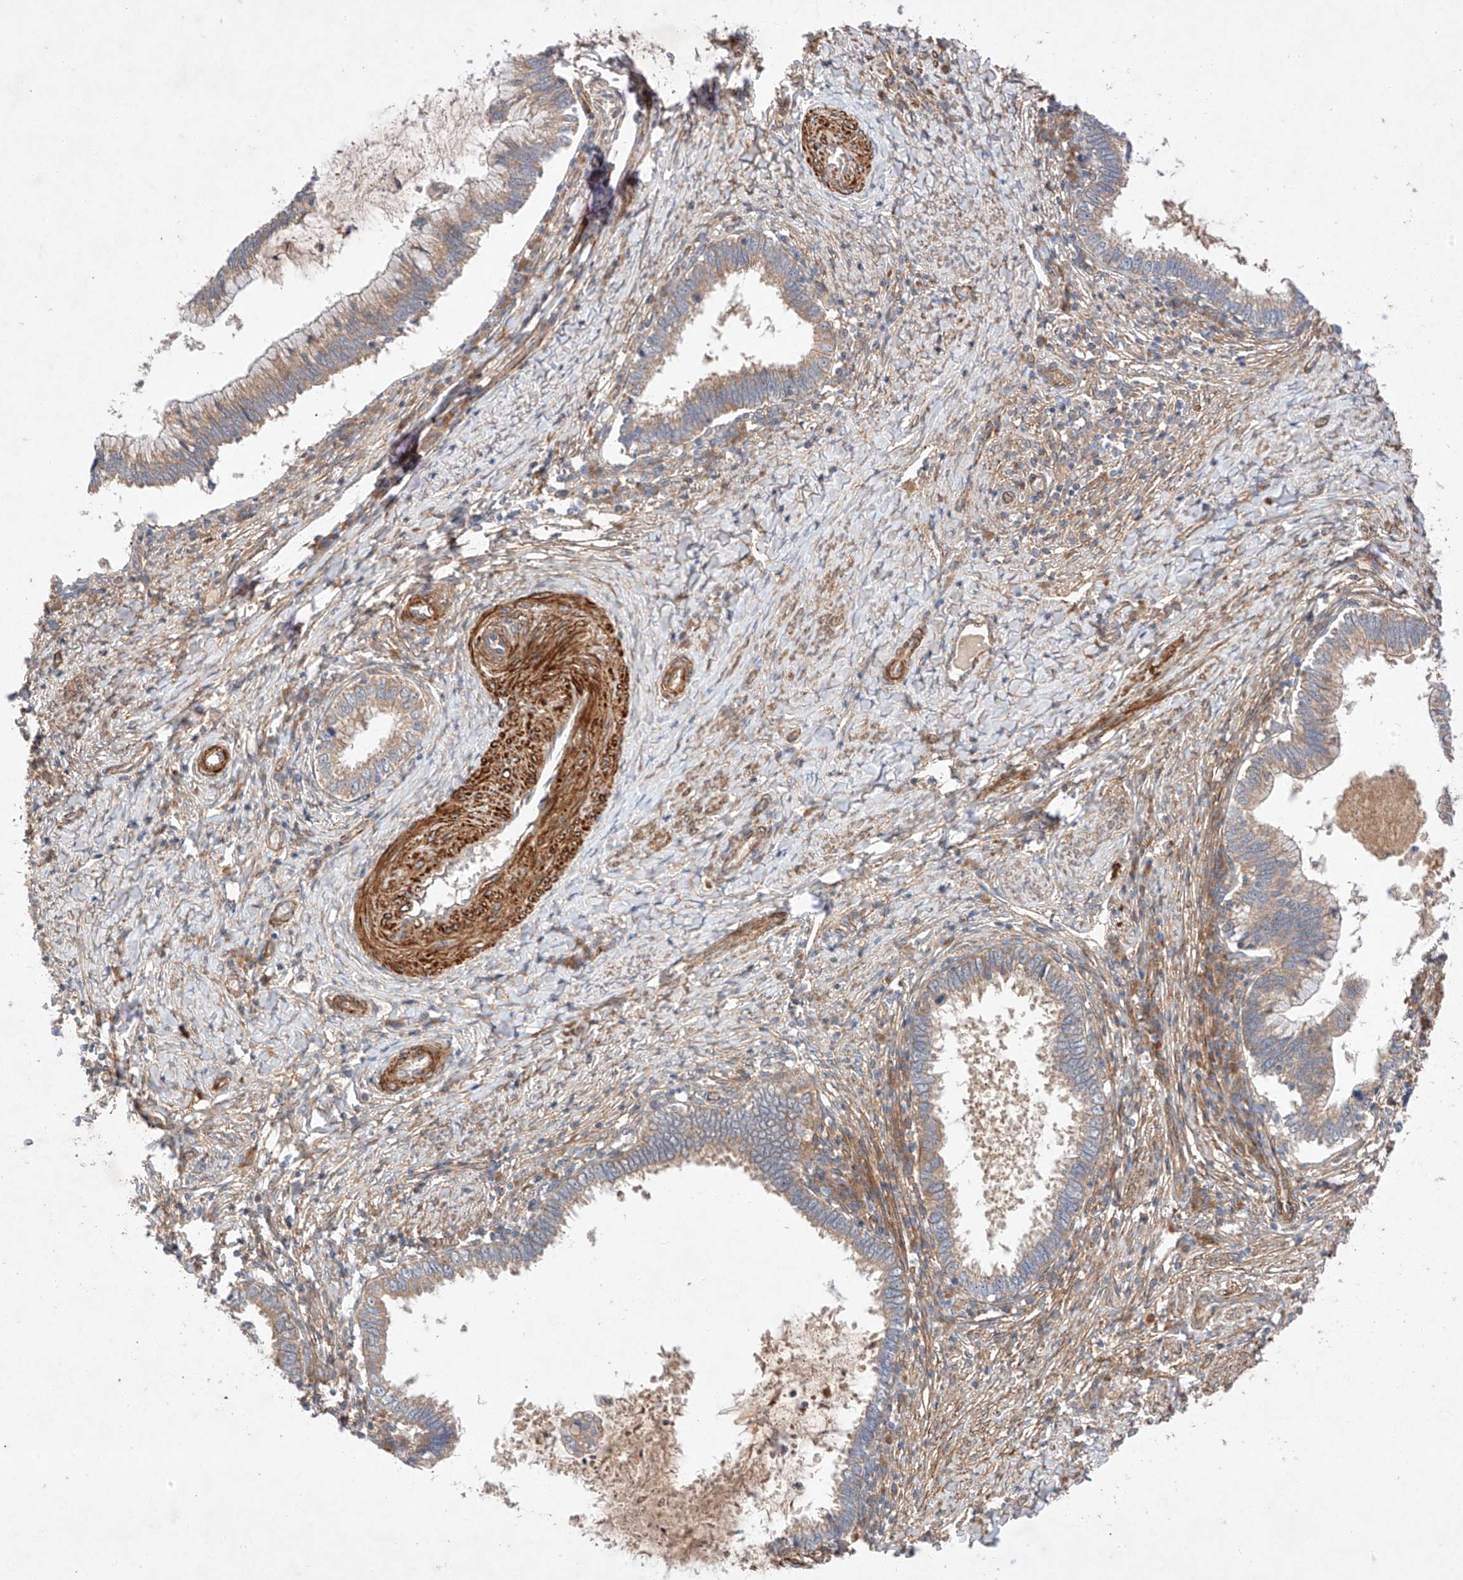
{"staining": {"intensity": "moderate", "quantity": ">75%", "location": "cytoplasmic/membranous"}, "tissue": "cervical cancer", "cell_type": "Tumor cells", "image_type": "cancer", "snomed": [{"axis": "morphology", "description": "Adenocarcinoma, NOS"}, {"axis": "topography", "description": "Cervix"}], "caption": "An immunohistochemistry (IHC) histopathology image of tumor tissue is shown. Protein staining in brown shows moderate cytoplasmic/membranous positivity in cervical adenocarcinoma within tumor cells.", "gene": "RAB23", "patient": {"sex": "female", "age": 36}}